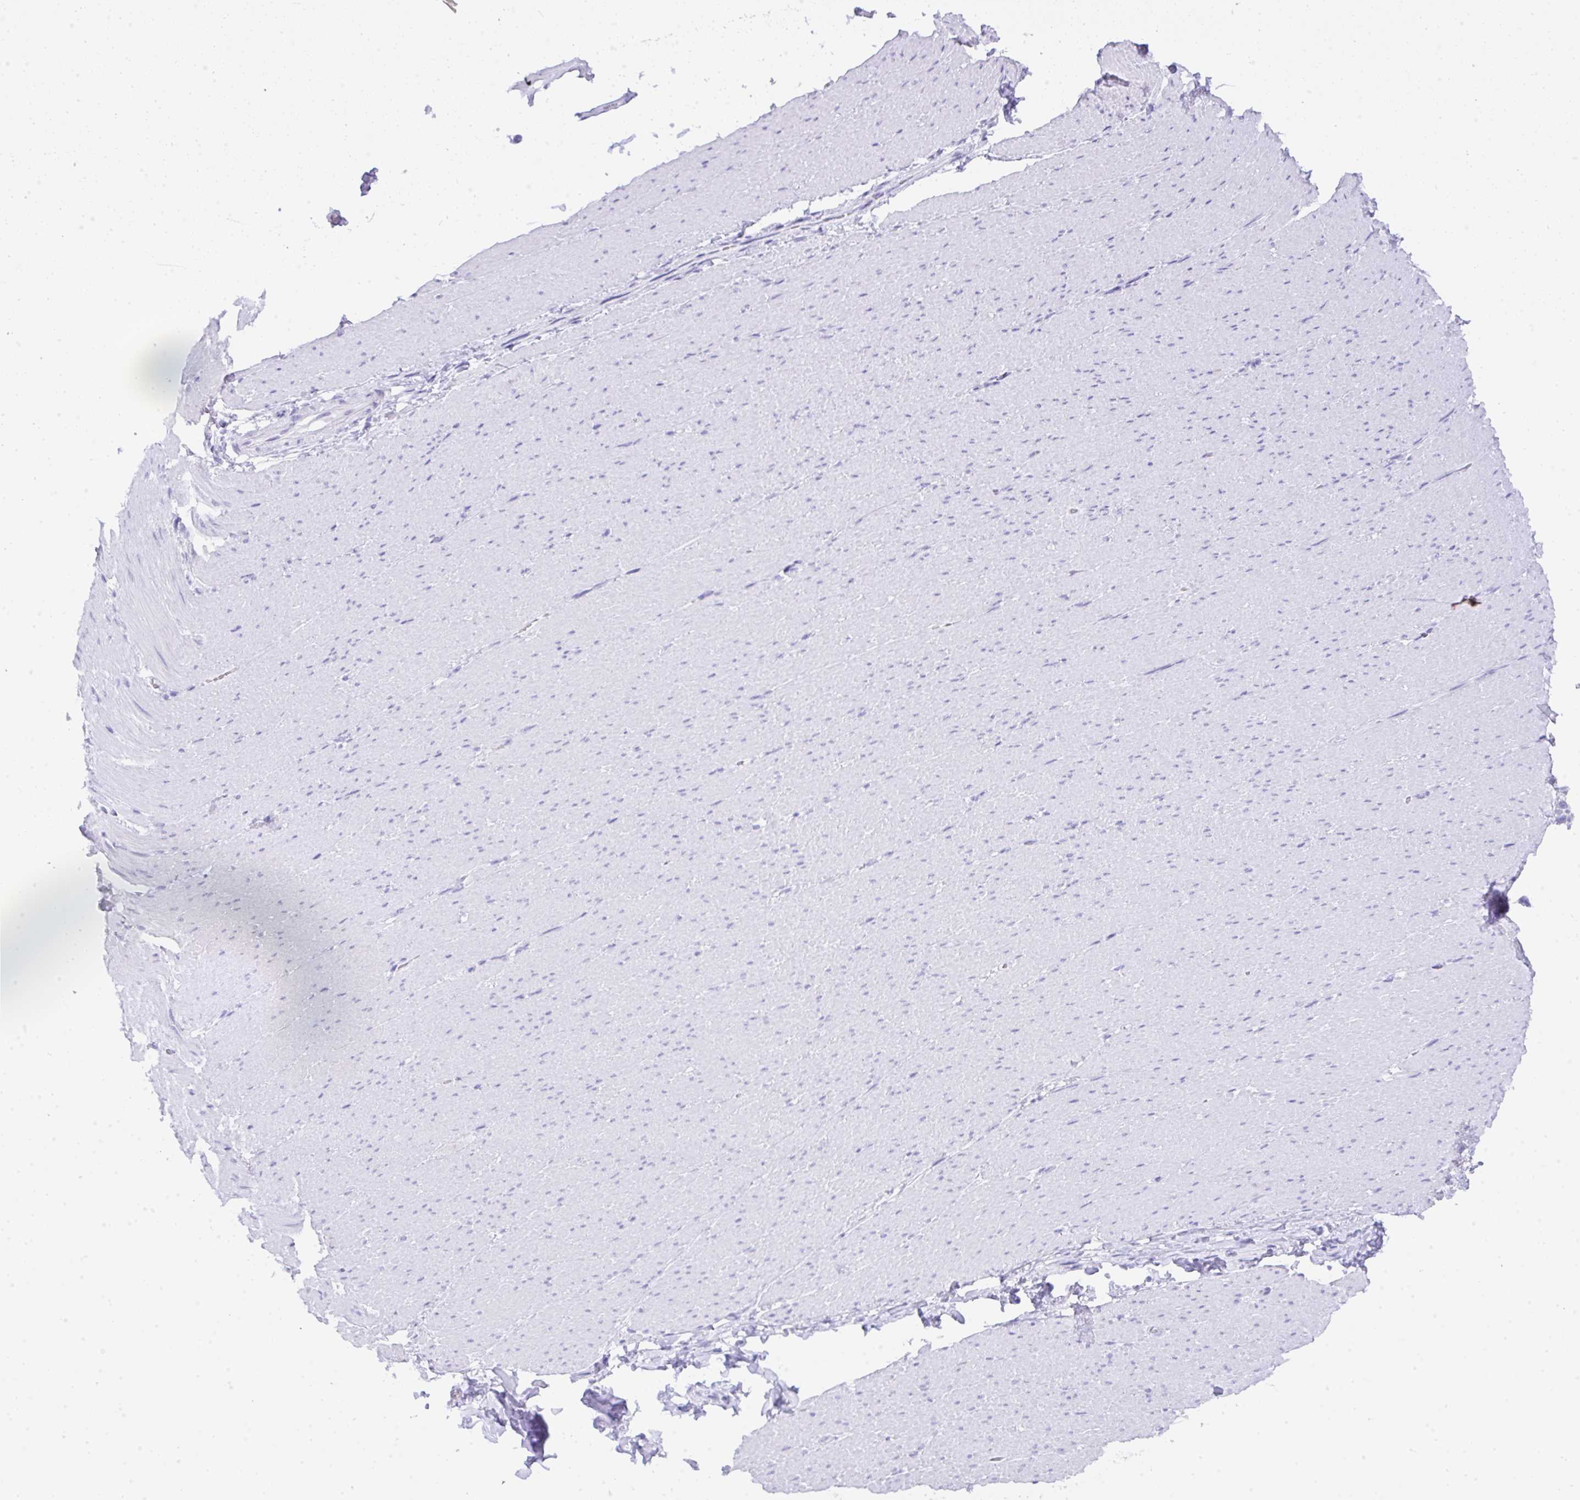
{"staining": {"intensity": "negative", "quantity": "none", "location": "none"}, "tissue": "smooth muscle", "cell_type": "Smooth muscle cells", "image_type": "normal", "snomed": [{"axis": "morphology", "description": "Normal tissue, NOS"}, {"axis": "topography", "description": "Smooth muscle"}, {"axis": "topography", "description": "Rectum"}], "caption": "This is an immunohistochemistry (IHC) micrograph of unremarkable smooth muscle. There is no staining in smooth muscle cells.", "gene": "SEL1L2", "patient": {"sex": "male", "age": 53}}